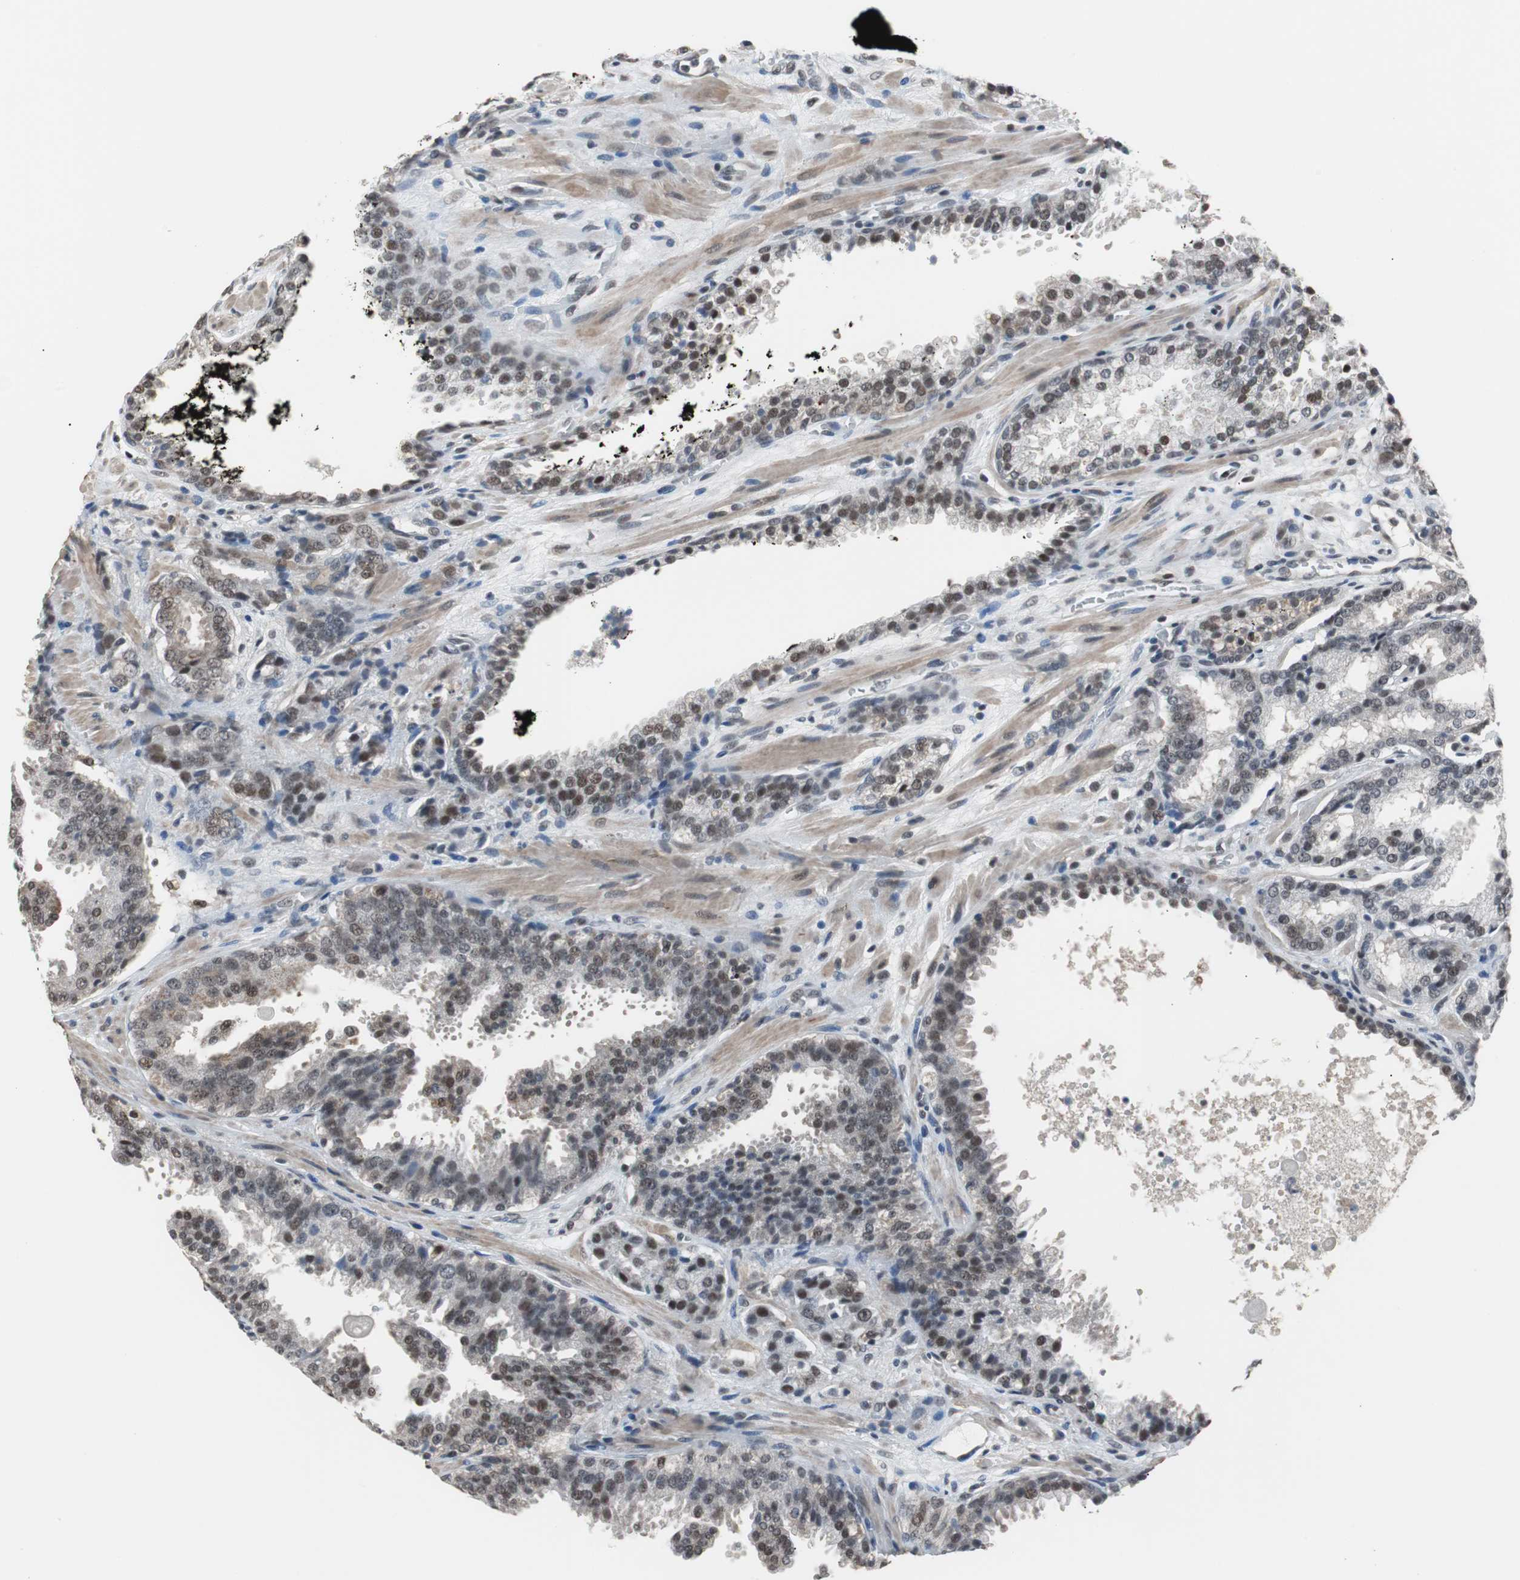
{"staining": {"intensity": "moderate", "quantity": ">75%", "location": "nuclear"}, "tissue": "prostate cancer", "cell_type": "Tumor cells", "image_type": "cancer", "snomed": [{"axis": "morphology", "description": "Adenocarcinoma, High grade"}, {"axis": "topography", "description": "Prostate"}], "caption": "This is a photomicrograph of immunohistochemistry (IHC) staining of prostate cancer (adenocarcinoma (high-grade)), which shows moderate expression in the nuclear of tumor cells.", "gene": "TAF7", "patient": {"sex": "male", "age": 58}}